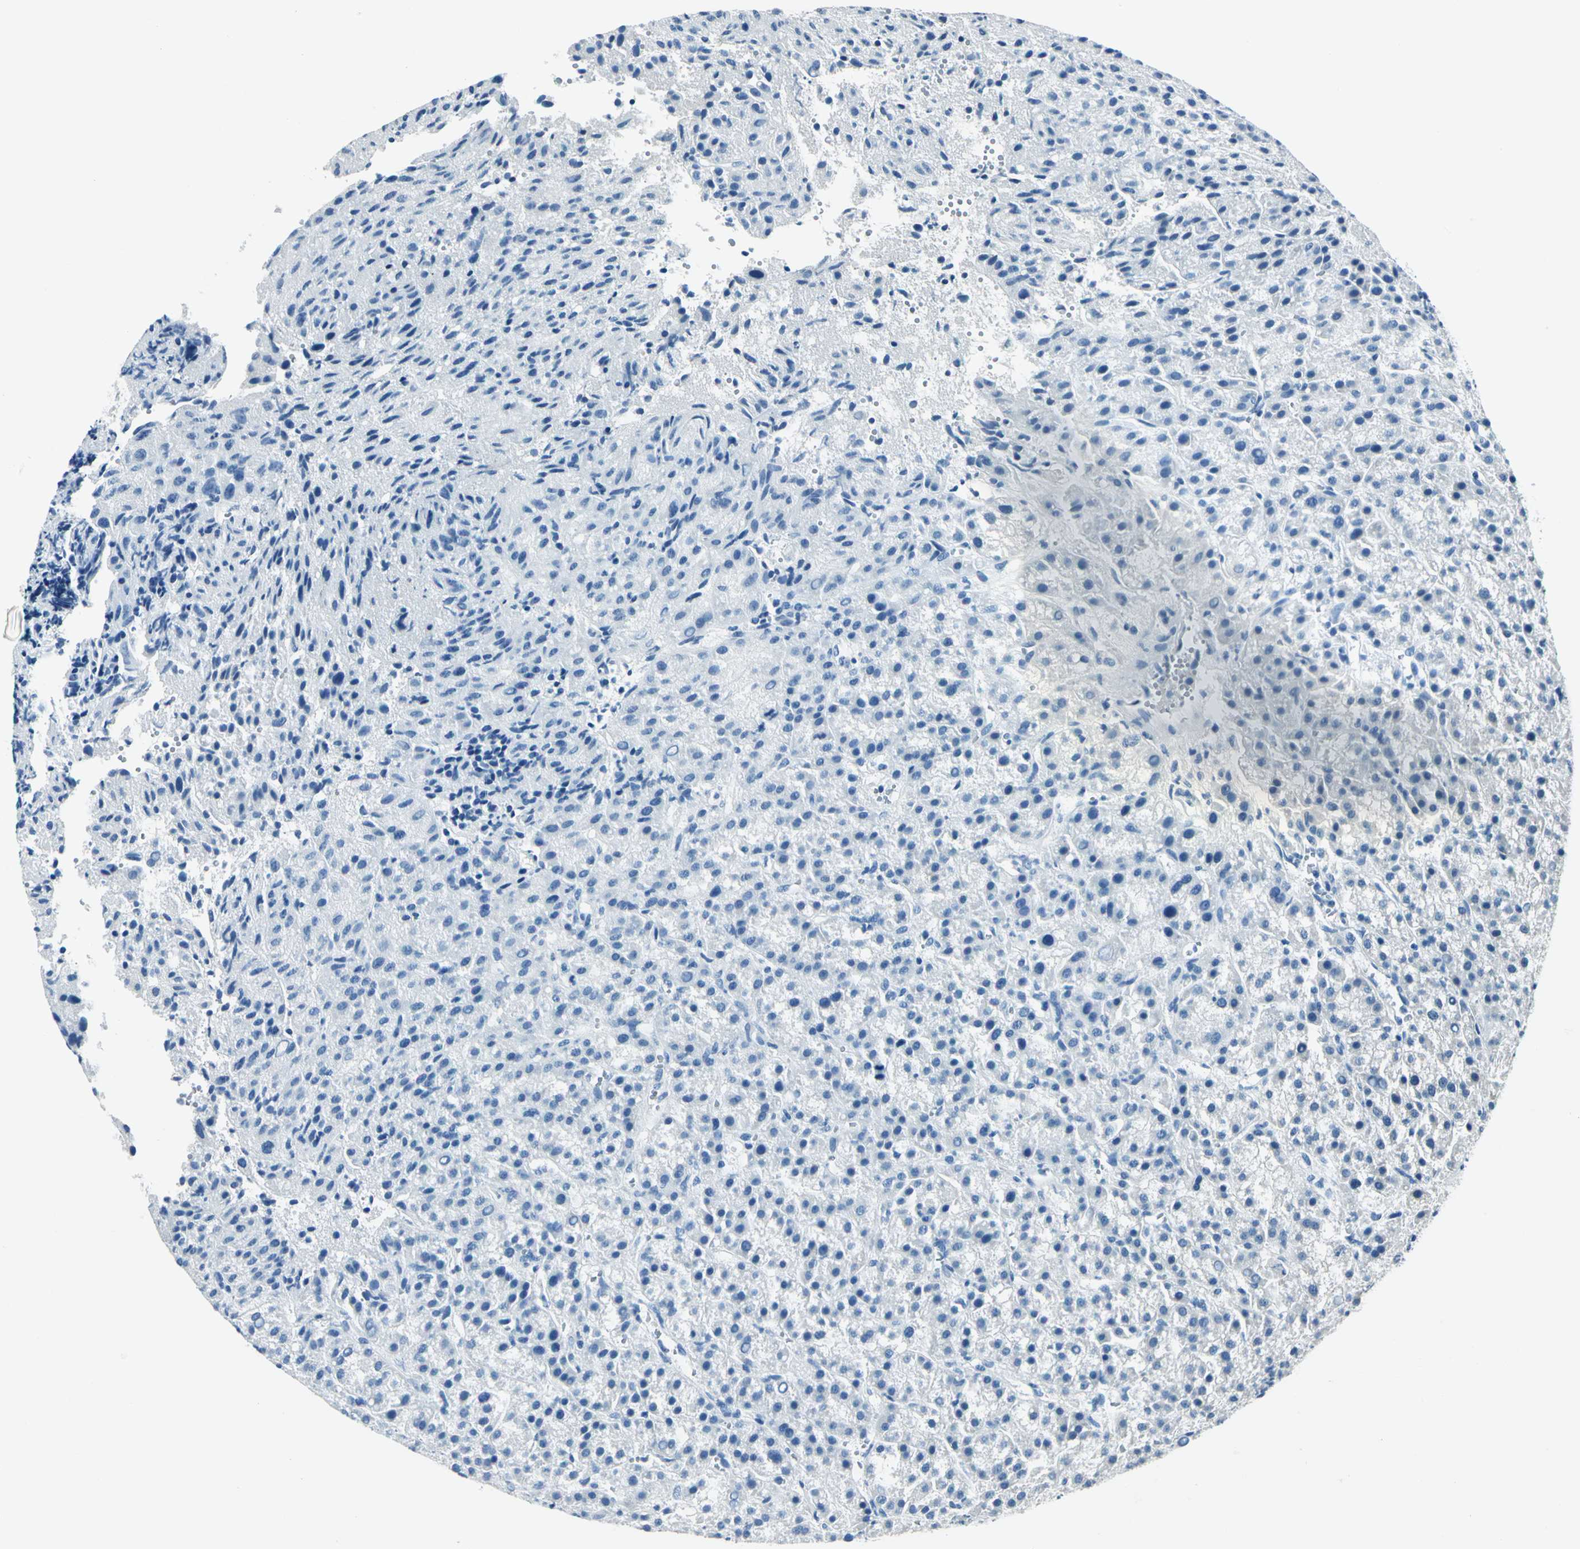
{"staining": {"intensity": "negative", "quantity": "none", "location": "none"}, "tissue": "liver cancer", "cell_type": "Tumor cells", "image_type": "cancer", "snomed": [{"axis": "morphology", "description": "Carcinoma, Hepatocellular, NOS"}, {"axis": "topography", "description": "Liver"}], "caption": "Tumor cells are negative for protein expression in human liver cancer (hepatocellular carcinoma).", "gene": "AKR1A1", "patient": {"sex": "female", "age": 58}}